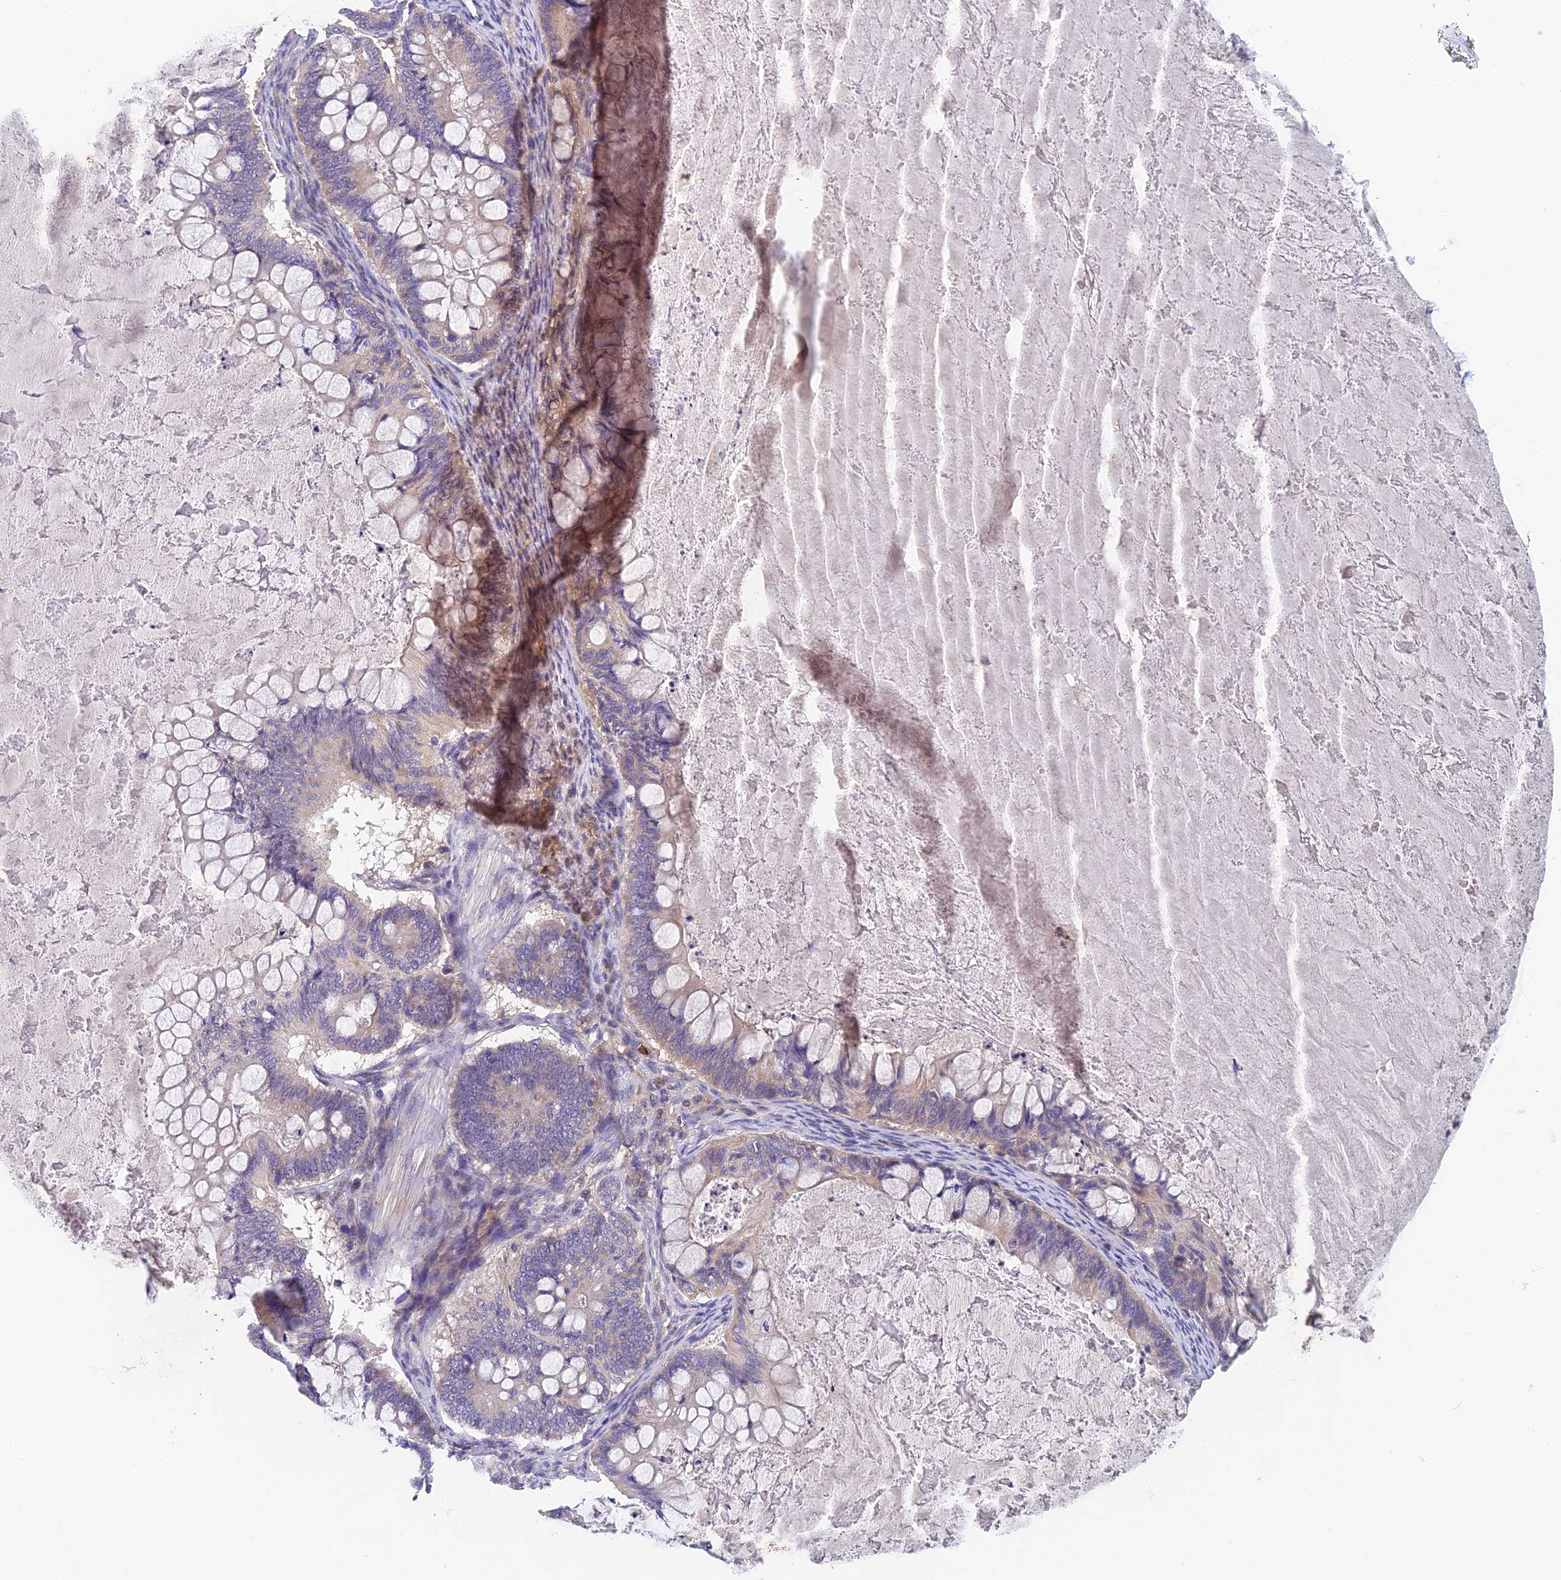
{"staining": {"intensity": "negative", "quantity": "none", "location": "none"}, "tissue": "ovarian cancer", "cell_type": "Tumor cells", "image_type": "cancer", "snomed": [{"axis": "morphology", "description": "Cystadenocarcinoma, mucinous, NOS"}, {"axis": "topography", "description": "Ovary"}], "caption": "There is no significant positivity in tumor cells of mucinous cystadenocarcinoma (ovarian).", "gene": "ADAMTS13", "patient": {"sex": "female", "age": 61}}